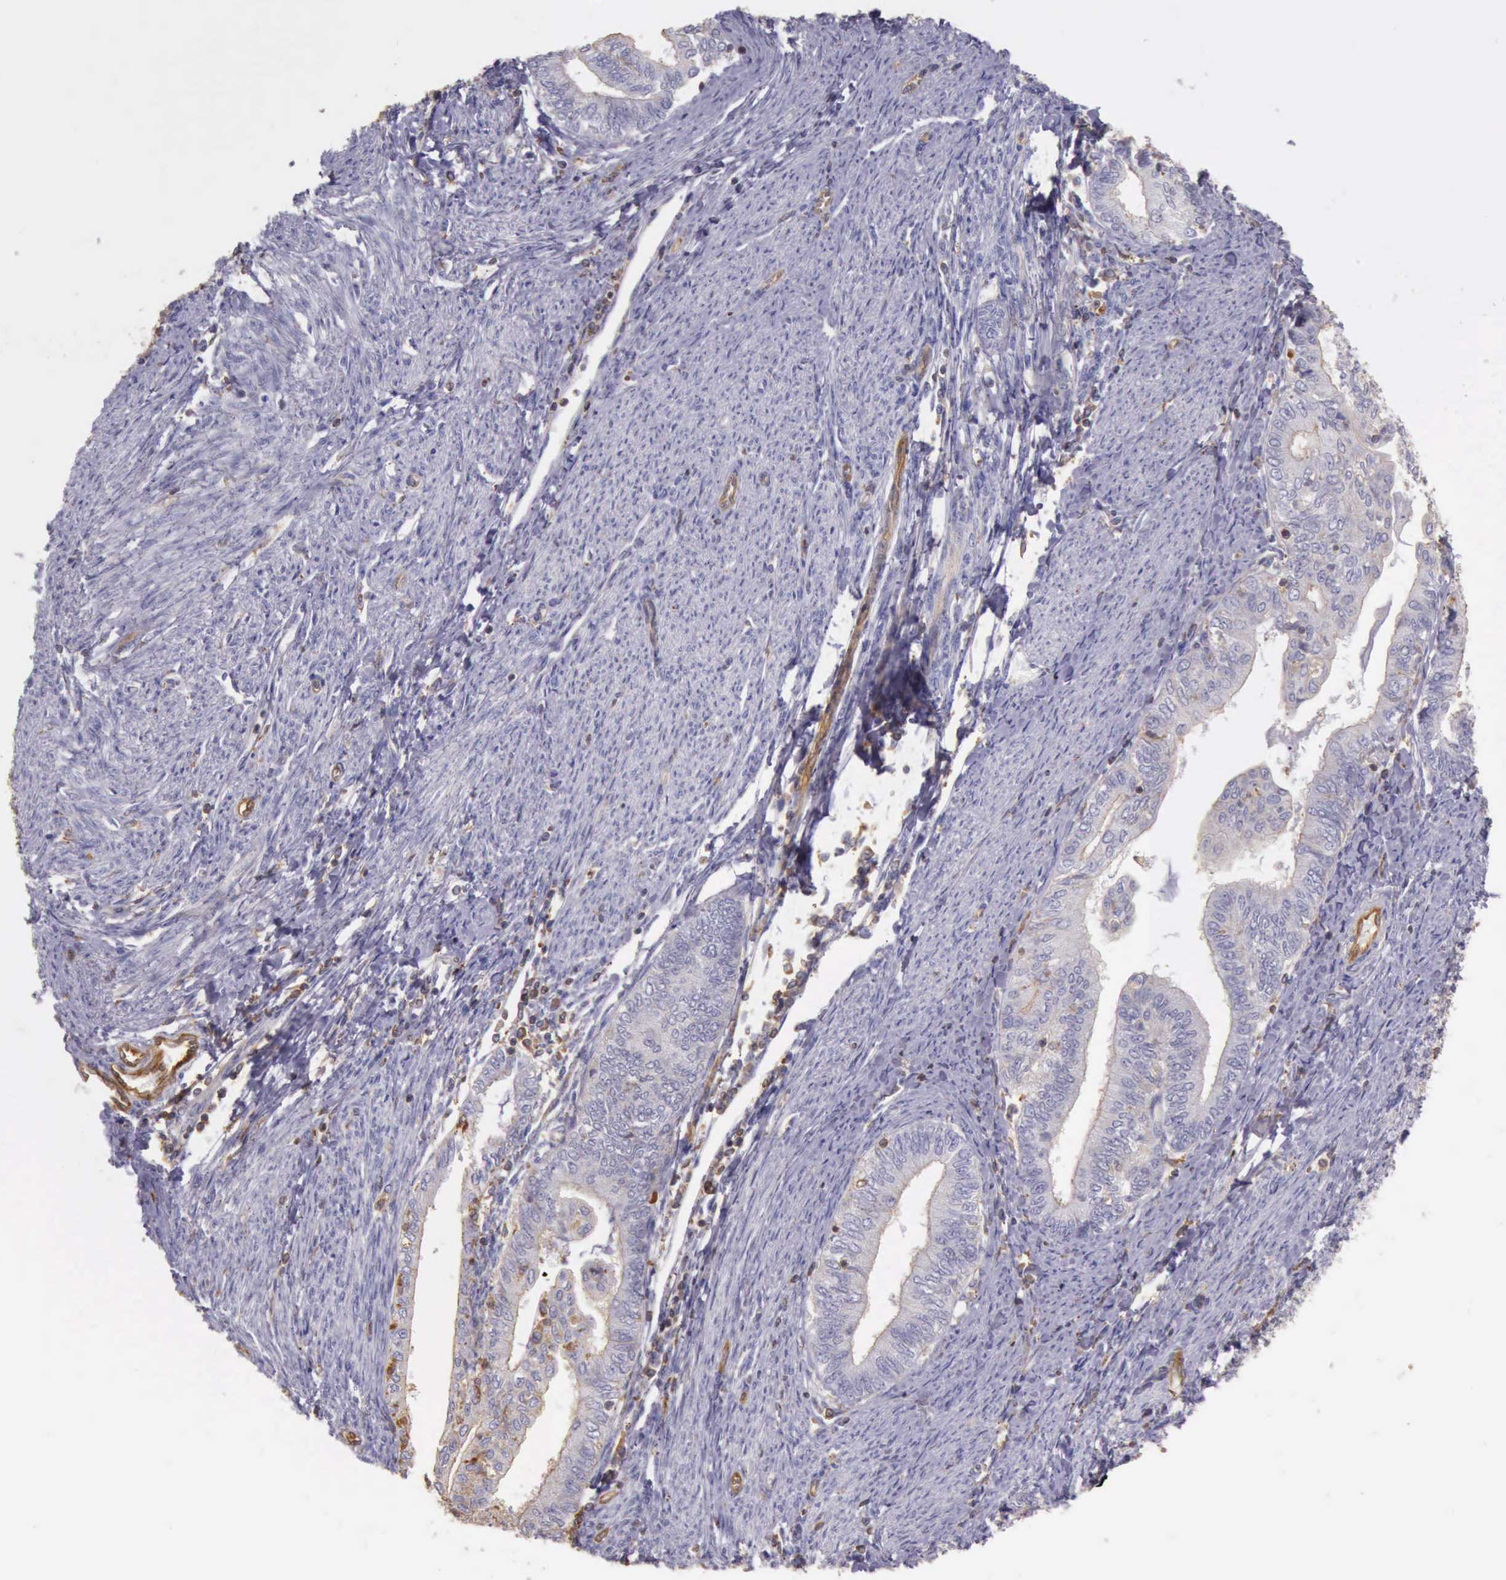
{"staining": {"intensity": "negative", "quantity": "none", "location": "none"}, "tissue": "endometrial cancer", "cell_type": "Tumor cells", "image_type": "cancer", "snomed": [{"axis": "morphology", "description": "Adenocarcinoma, NOS"}, {"axis": "topography", "description": "Endometrium"}], "caption": "IHC image of neoplastic tissue: human endometrial adenocarcinoma stained with DAB (3,3'-diaminobenzidine) exhibits no significant protein staining in tumor cells. The staining was performed using DAB to visualize the protein expression in brown, while the nuclei were stained in blue with hematoxylin (Magnification: 20x).", "gene": "ARHGAP4", "patient": {"sex": "female", "age": 66}}